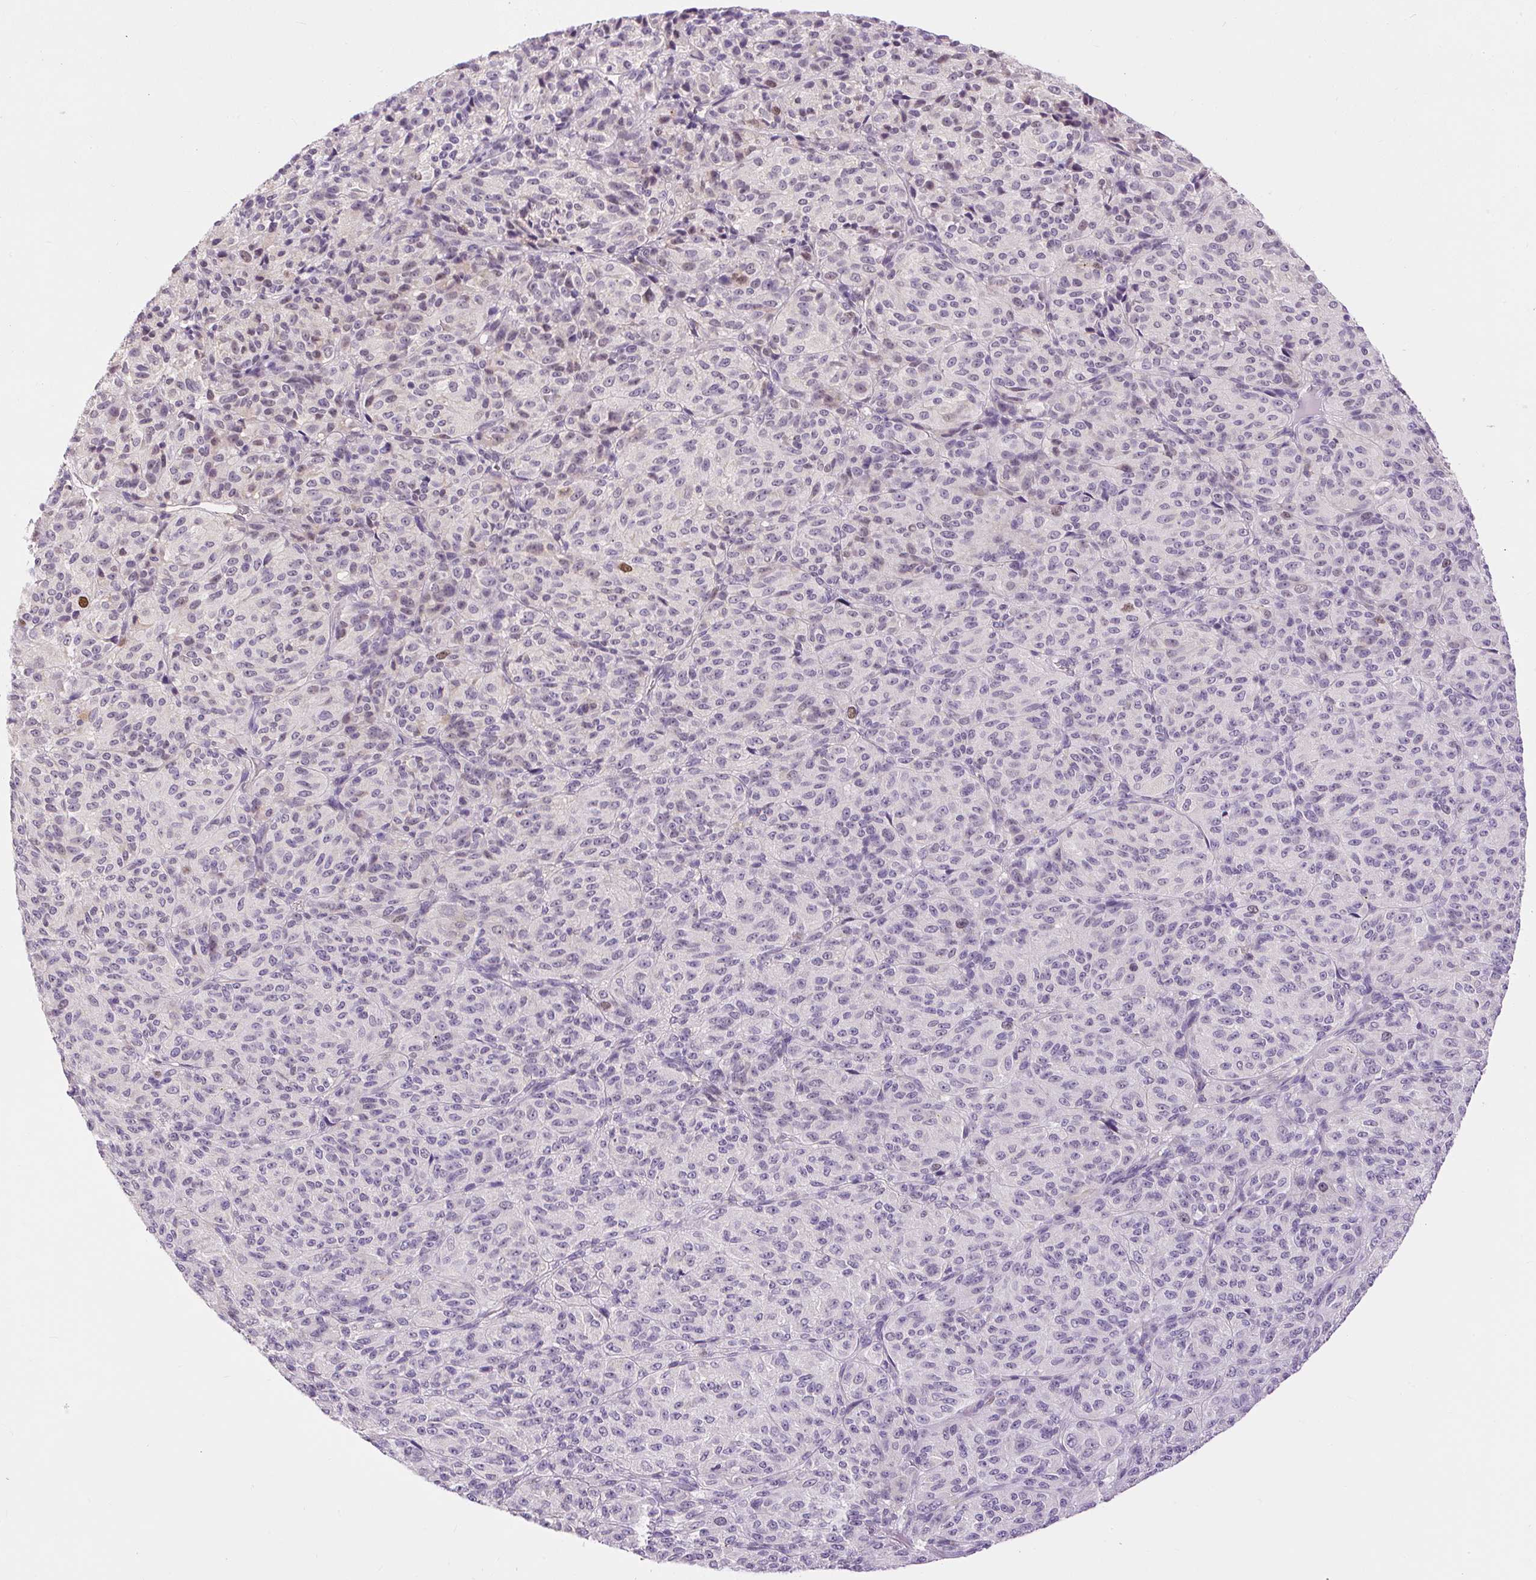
{"staining": {"intensity": "moderate", "quantity": "<25%", "location": "nuclear"}, "tissue": "melanoma", "cell_type": "Tumor cells", "image_type": "cancer", "snomed": [{"axis": "morphology", "description": "Malignant melanoma, Metastatic site"}, {"axis": "topography", "description": "Brain"}], "caption": "This histopathology image demonstrates IHC staining of melanoma, with low moderate nuclear positivity in approximately <25% of tumor cells.", "gene": "RACGAP1", "patient": {"sex": "female", "age": 56}}